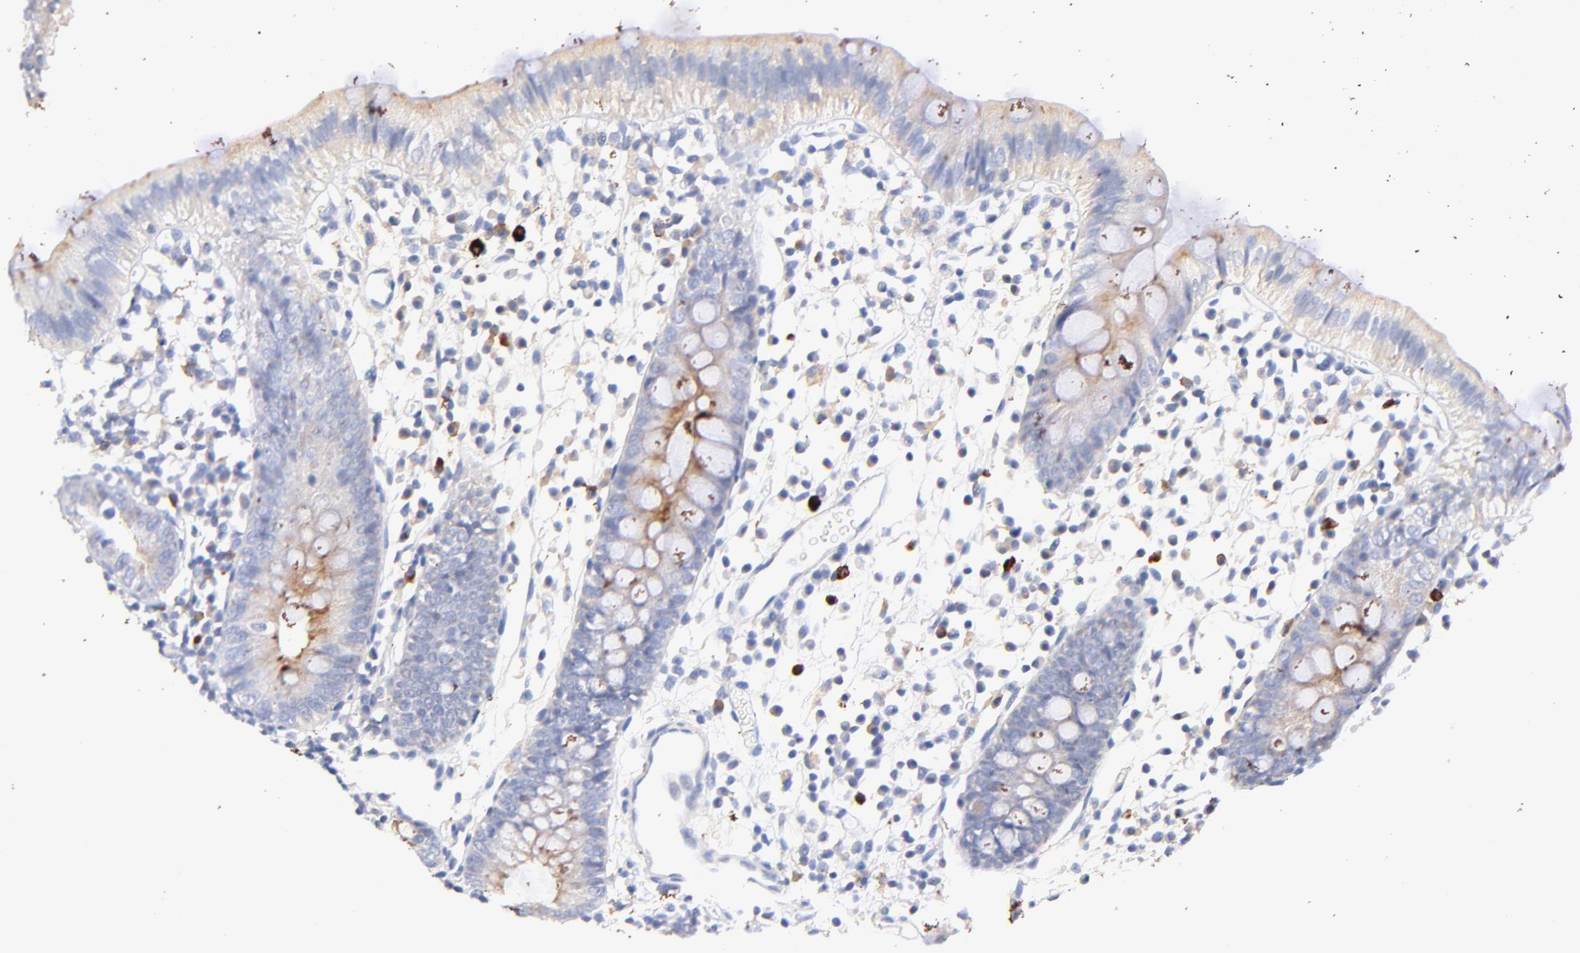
{"staining": {"intensity": "negative", "quantity": "none", "location": "none"}, "tissue": "colon", "cell_type": "Endothelial cells", "image_type": "normal", "snomed": [{"axis": "morphology", "description": "Normal tissue, NOS"}, {"axis": "topography", "description": "Colon"}], "caption": "The immunohistochemistry image has no significant positivity in endothelial cells of colon. (DAB IHC with hematoxylin counter stain).", "gene": "IGLV7", "patient": {"sex": "male", "age": 14}}